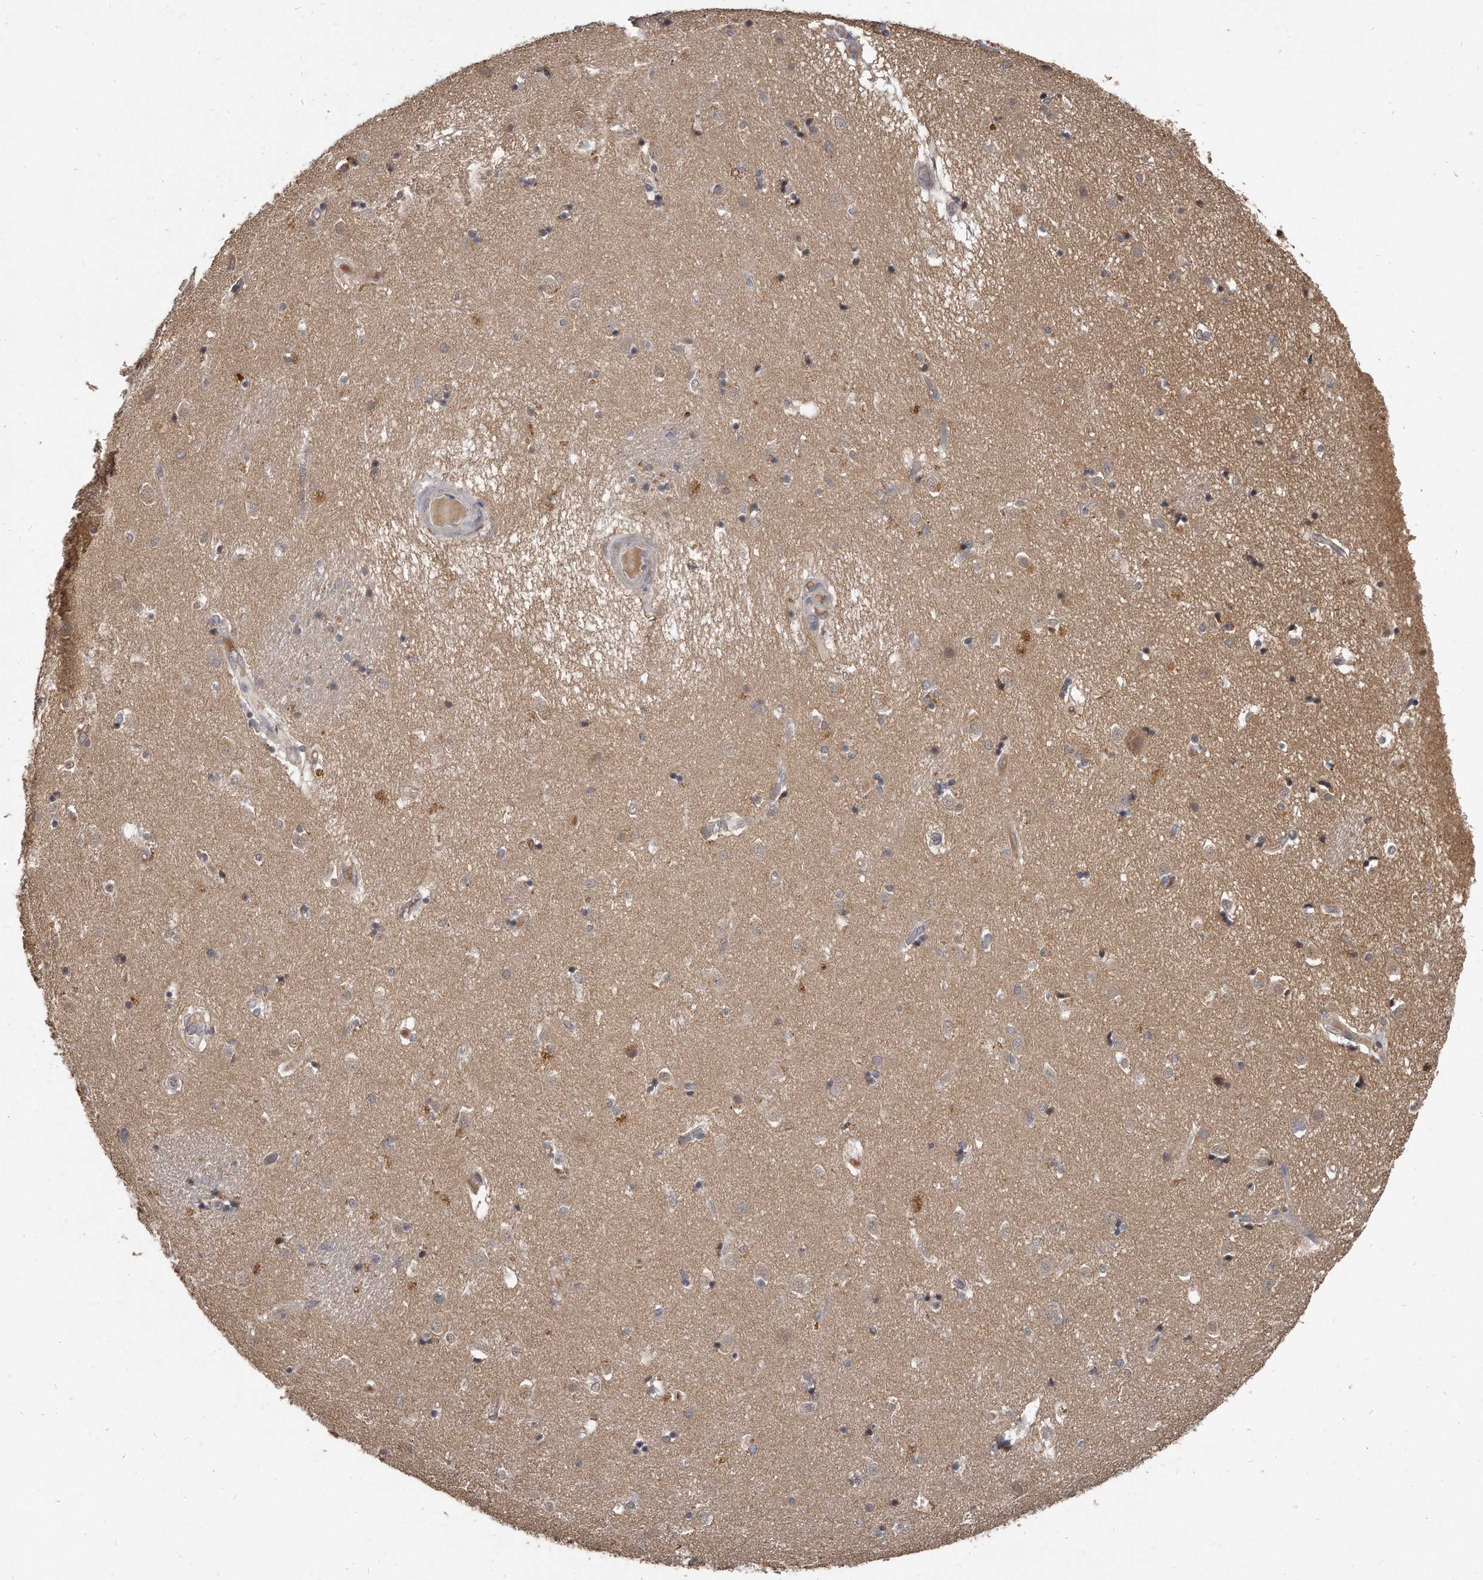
{"staining": {"intensity": "weak", "quantity": "<25%", "location": "cytoplasmic/membranous"}, "tissue": "caudate", "cell_type": "Glial cells", "image_type": "normal", "snomed": [{"axis": "morphology", "description": "Normal tissue, NOS"}, {"axis": "topography", "description": "Lateral ventricle wall"}], "caption": "Immunohistochemistry (IHC) of benign human caudate shows no positivity in glial cells.", "gene": "GRB10", "patient": {"sex": "male", "age": 70}}